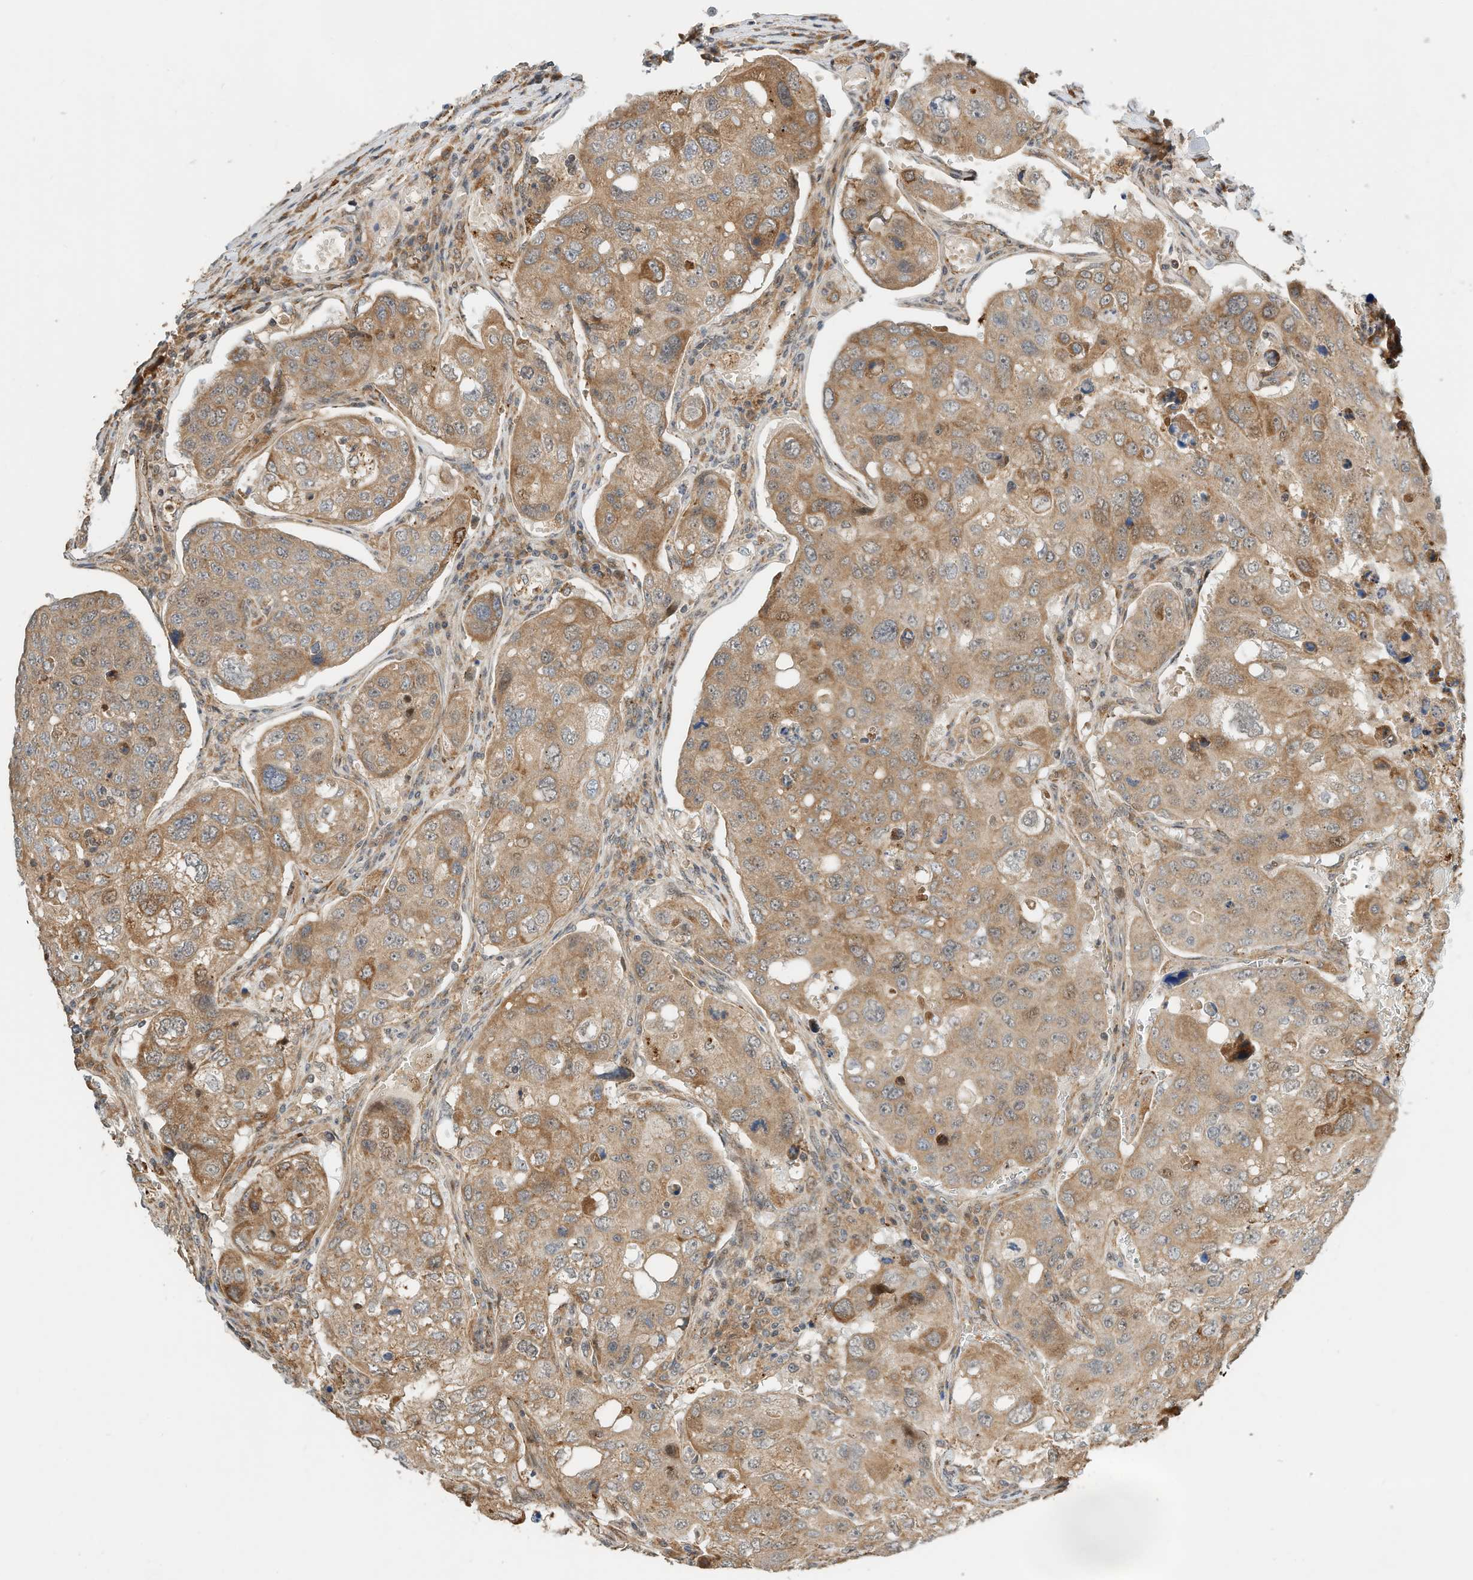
{"staining": {"intensity": "moderate", "quantity": ">75%", "location": "cytoplasmic/membranous"}, "tissue": "urothelial cancer", "cell_type": "Tumor cells", "image_type": "cancer", "snomed": [{"axis": "morphology", "description": "Urothelial carcinoma, High grade"}, {"axis": "topography", "description": "Lymph node"}, {"axis": "topography", "description": "Urinary bladder"}], "caption": "About >75% of tumor cells in human urothelial carcinoma (high-grade) show moderate cytoplasmic/membranous protein positivity as visualized by brown immunohistochemical staining.", "gene": "CPAMD8", "patient": {"sex": "male", "age": 51}}